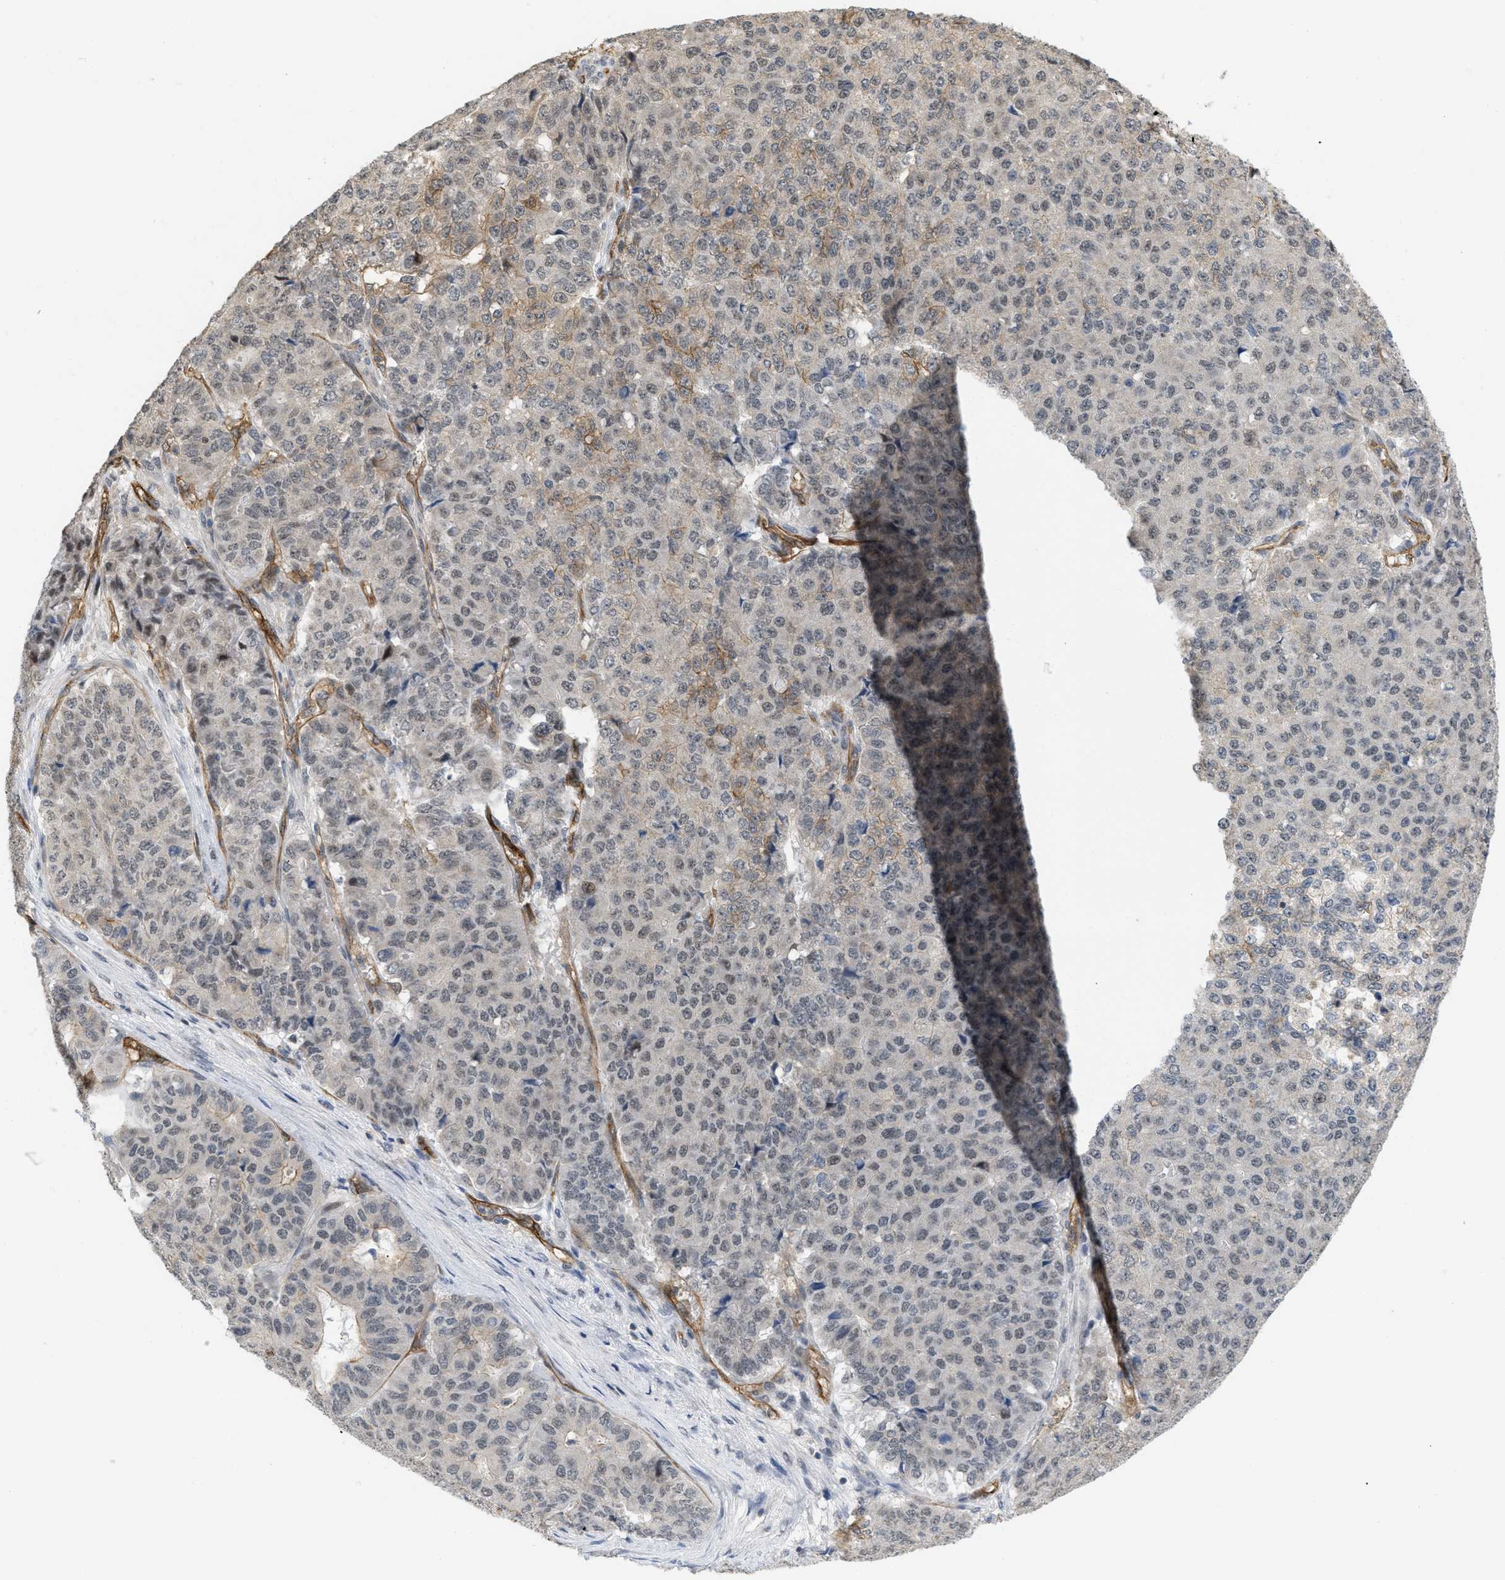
{"staining": {"intensity": "weak", "quantity": "25%-75%", "location": "cytoplasmic/membranous"}, "tissue": "pancreatic cancer", "cell_type": "Tumor cells", "image_type": "cancer", "snomed": [{"axis": "morphology", "description": "Adenocarcinoma, NOS"}, {"axis": "topography", "description": "Pancreas"}], "caption": "Weak cytoplasmic/membranous staining for a protein is appreciated in approximately 25%-75% of tumor cells of pancreatic cancer (adenocarcinoma) using immunohistochemistry.", "gene": "PALMD", "patient": {"sex": "male", "age": 50}}